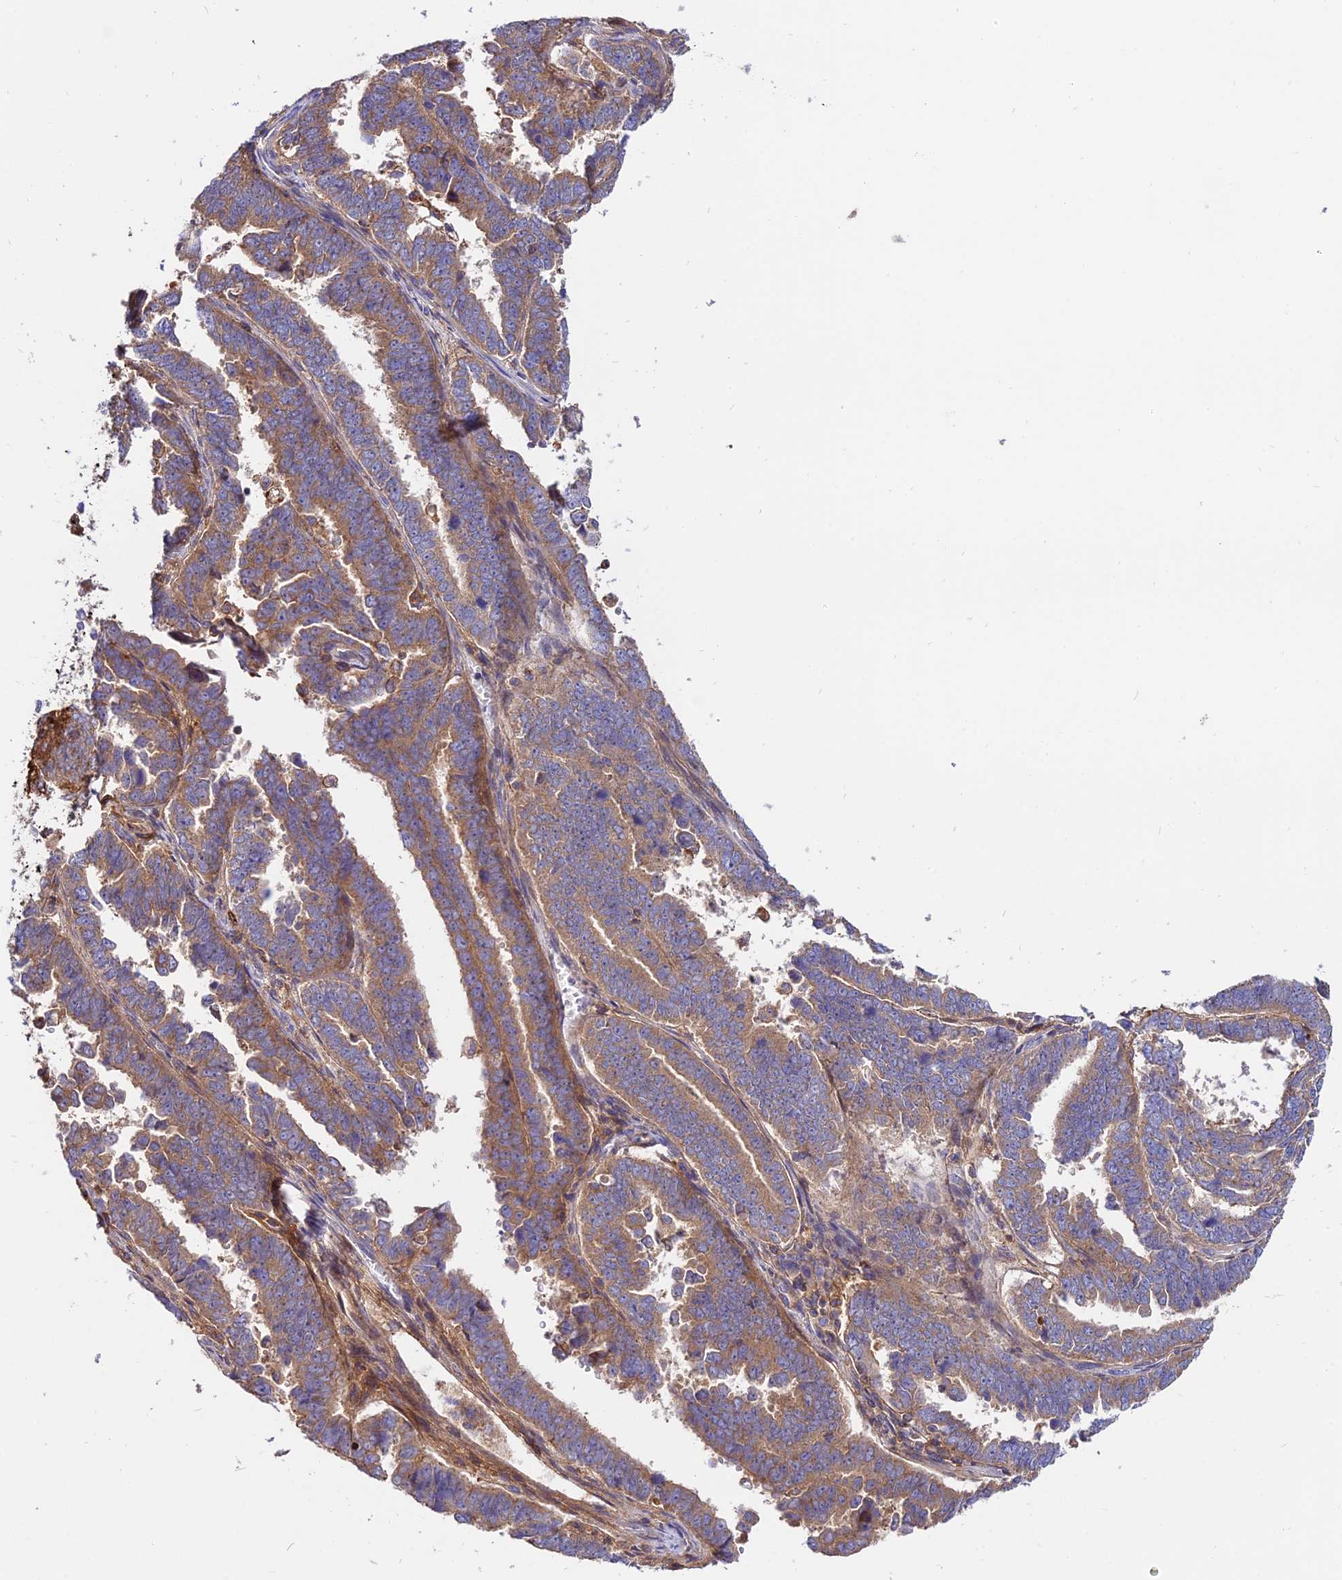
{"staining": {"intensity": "moderate", "quantity": ">75%", "location": "cytoplasmic/membranous"}, "tissue": "endometrial cancer", "cell_type": "Tumor cells", "image_type": "cancer", "snomed": [{"axis": "morphology", "description": "Adenocarcinoma, NOS"}, {"axis": "topography", "description": "Endometrium"}], "caption": "The micrograph displays a brown stain indicating the presence of a protein in the cytoplasmic/membranous of tumor cells in adenocarcinoma (endometrial).", "gene": "PYM1", "patient": {"sex": "female", "age": 75}}